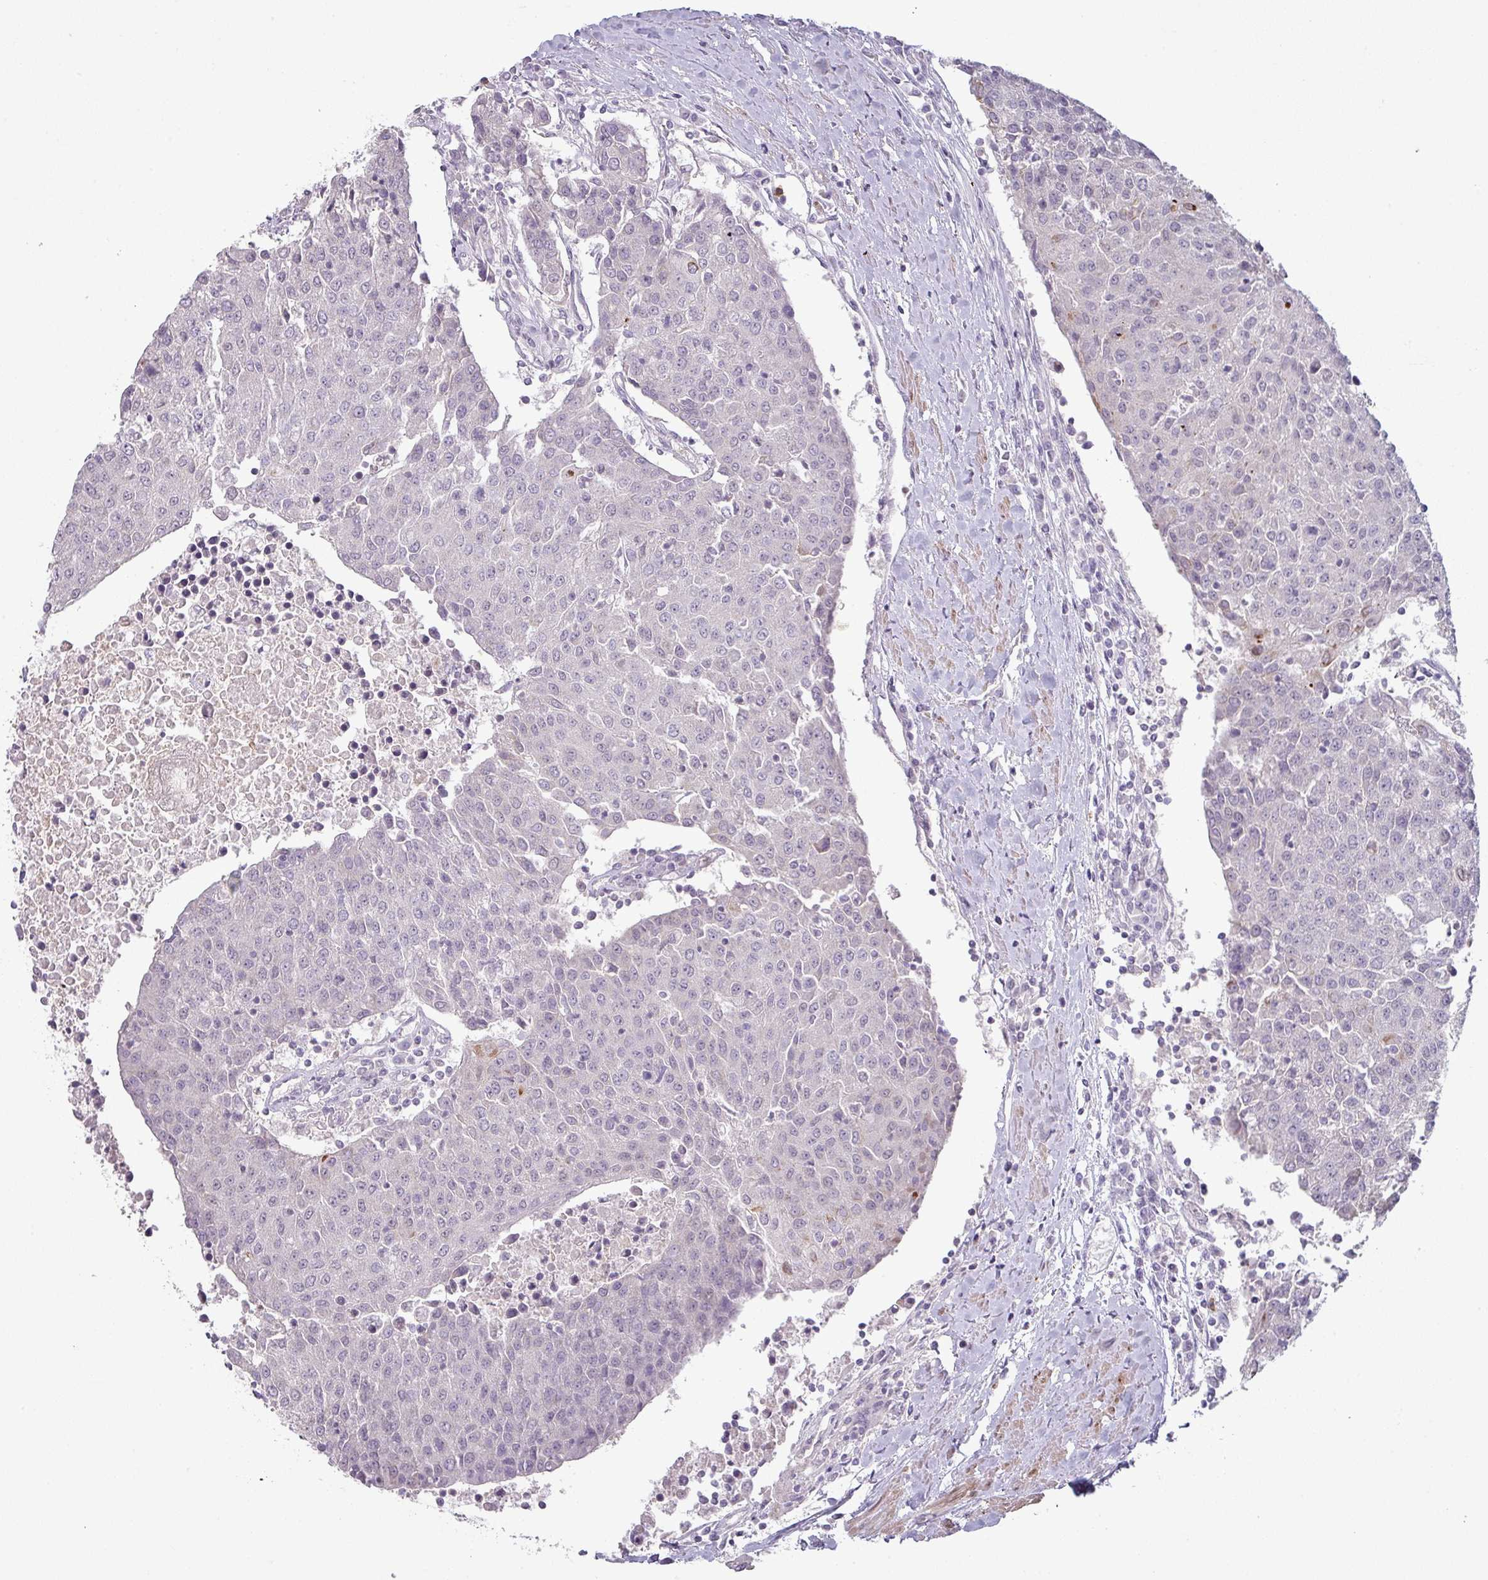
{"staining": {"intensity": "negative", "quantity": "none", "location": "none"}, "tissue": "urothelial cancer", "cell_type": "Tumor cells", "image_type": "cancer", "snomed": [{"axis": "morphology", "description": "Urothelial carcinoma, High grade"}, {"axis": "topography", "description": "Urinary bladder"}], "caption": "Immunohistochemistry of urothelial carcinoma (high-grade) demonstrates no positivity in tumor cells.", "gene": "MAGEC3", "patient": {"sex": "female", "age": 85}}